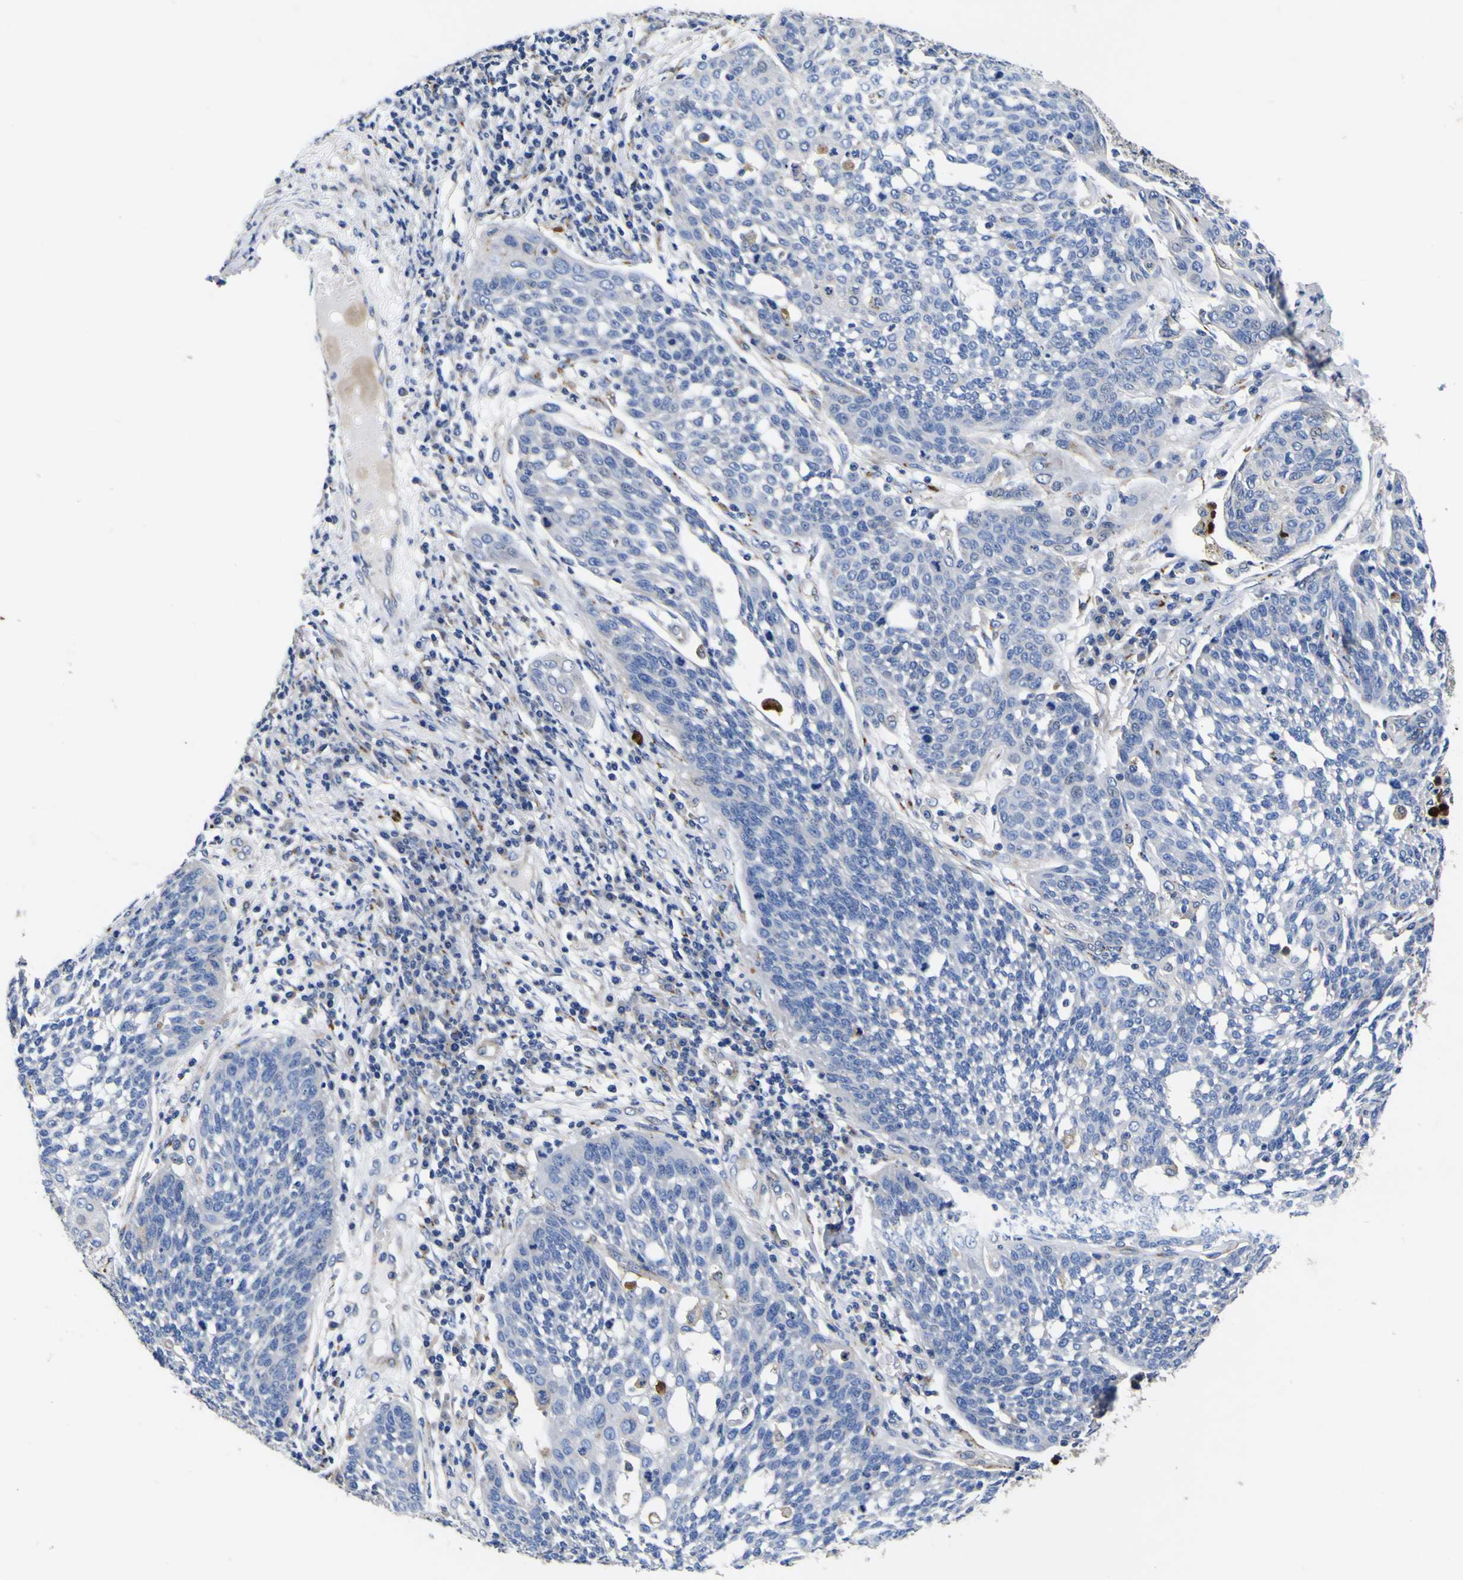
{"staining": {"intensity": "negative", "quantity": "none", "location": "none"}, "tissue": "cervical cancer", "cell_type": "Tumor cells", "image_type": "cancer", "snomed": [{"axis": "morphology", "description": "Squamous cell carcinoma, NOS"}, {"axis": "topography", "description": "Cervix"}], "caption": "An immunohistochemistry (IHC) photomicrograph of cervical squamous cell carcinoma is shown. There is no staining in tumor cells of cervical squamous cell carcinoma.", "gene": "COA1", "patient": {"sex": "female", "age": 34}}